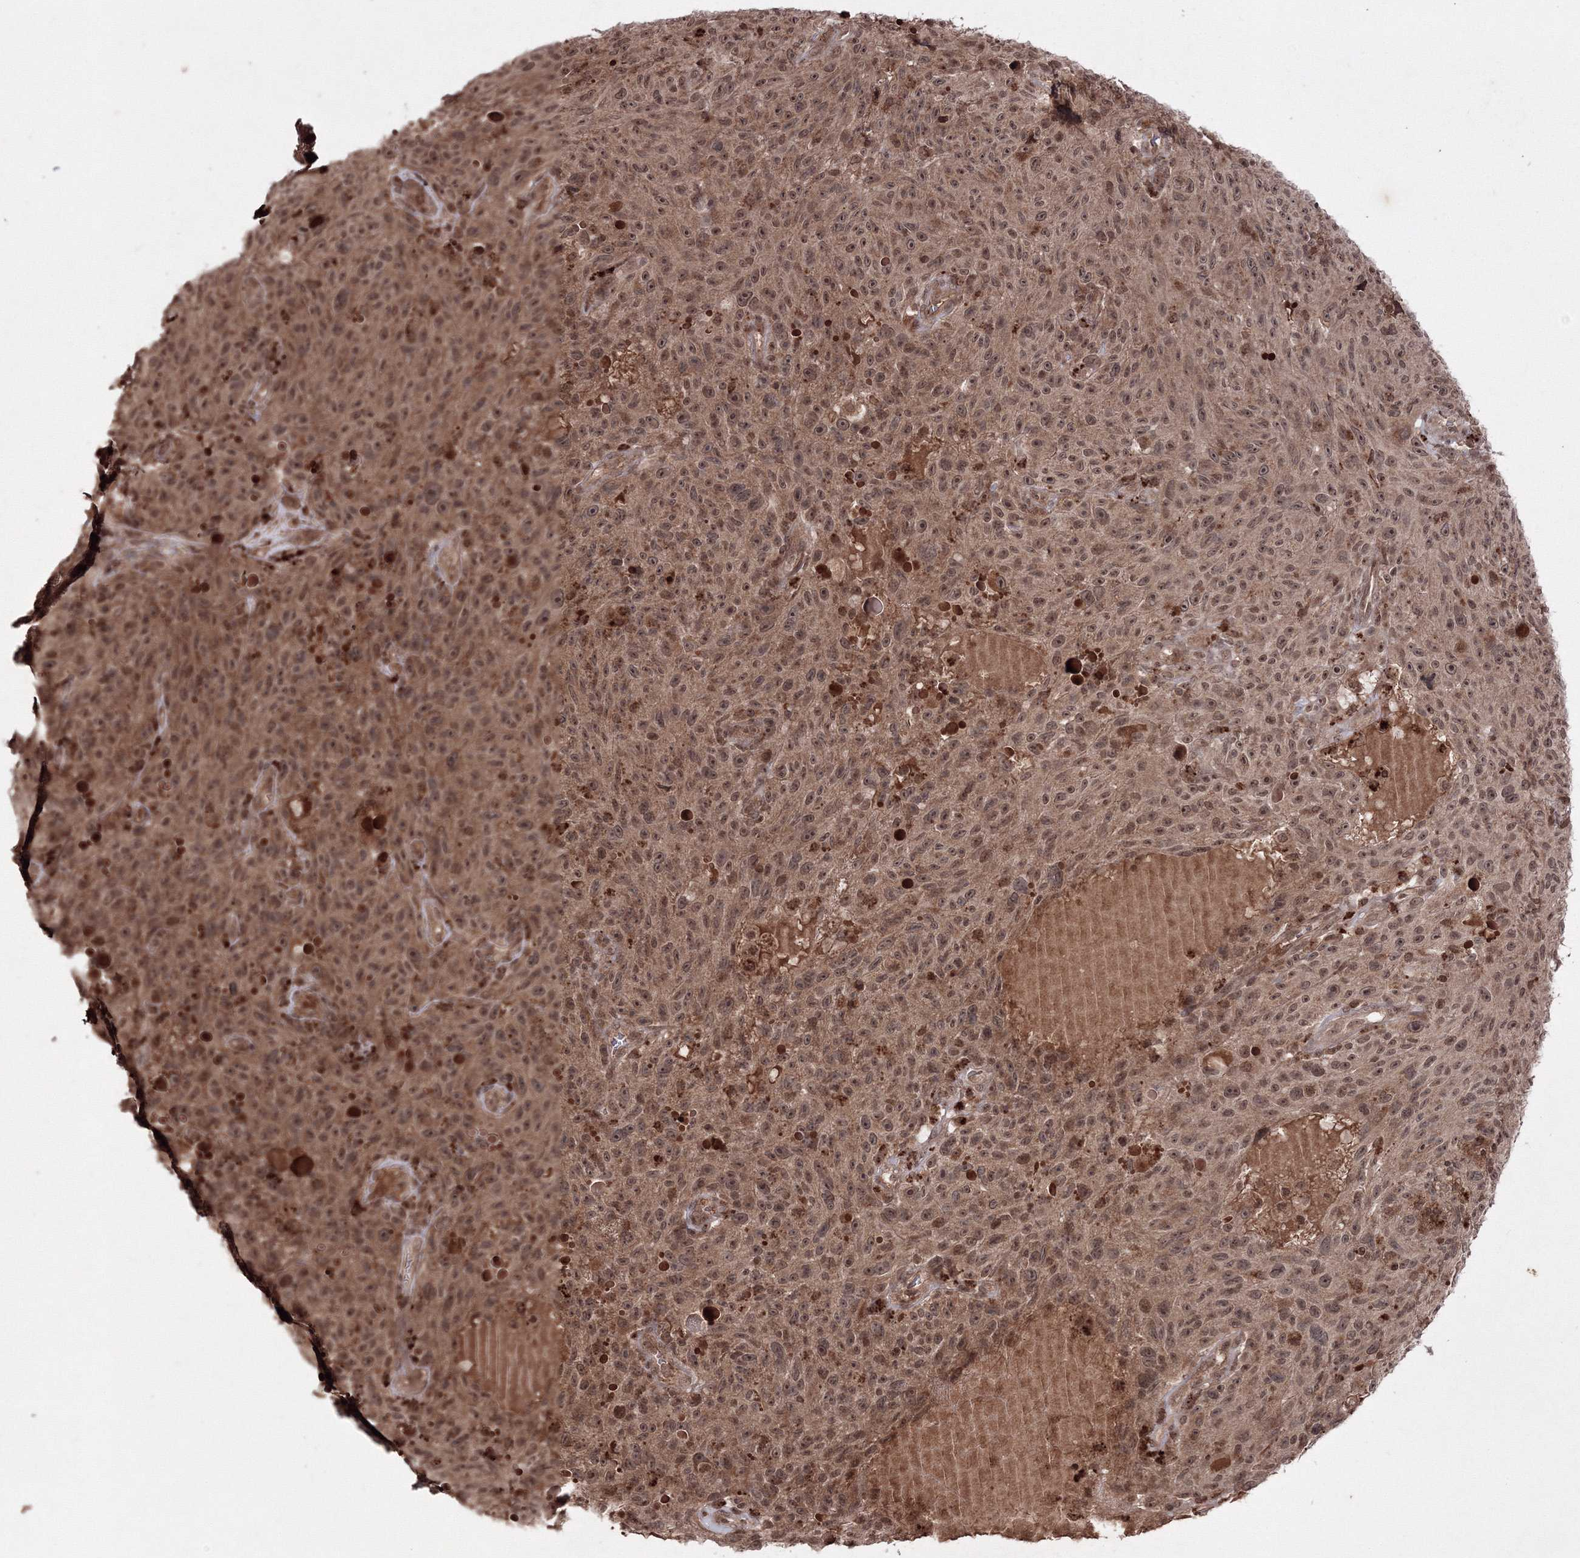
{"staining": {"intensity": "moderate", "quantity": ">75%", "location": "cytoplasmic/membranous,nuclear"}, "tissue": "melanoma", "cell_type": "Tumor cells", "image_type": "cancer", "snomed": [{"axis": "morphology", "description": "Malignant melanoma, NOS"}, {"axis": "topography", "description": "Skin"}], "caption": "This photomicrograph exhibits immunohistochemistry (IHC) staining of human melanoma, with medium moderate cytoplasmic/membranous and nuclear expression in about >75% of tumor cells.", "gene": "PEX13", "patient": {"sex": "female", "age": 82}}